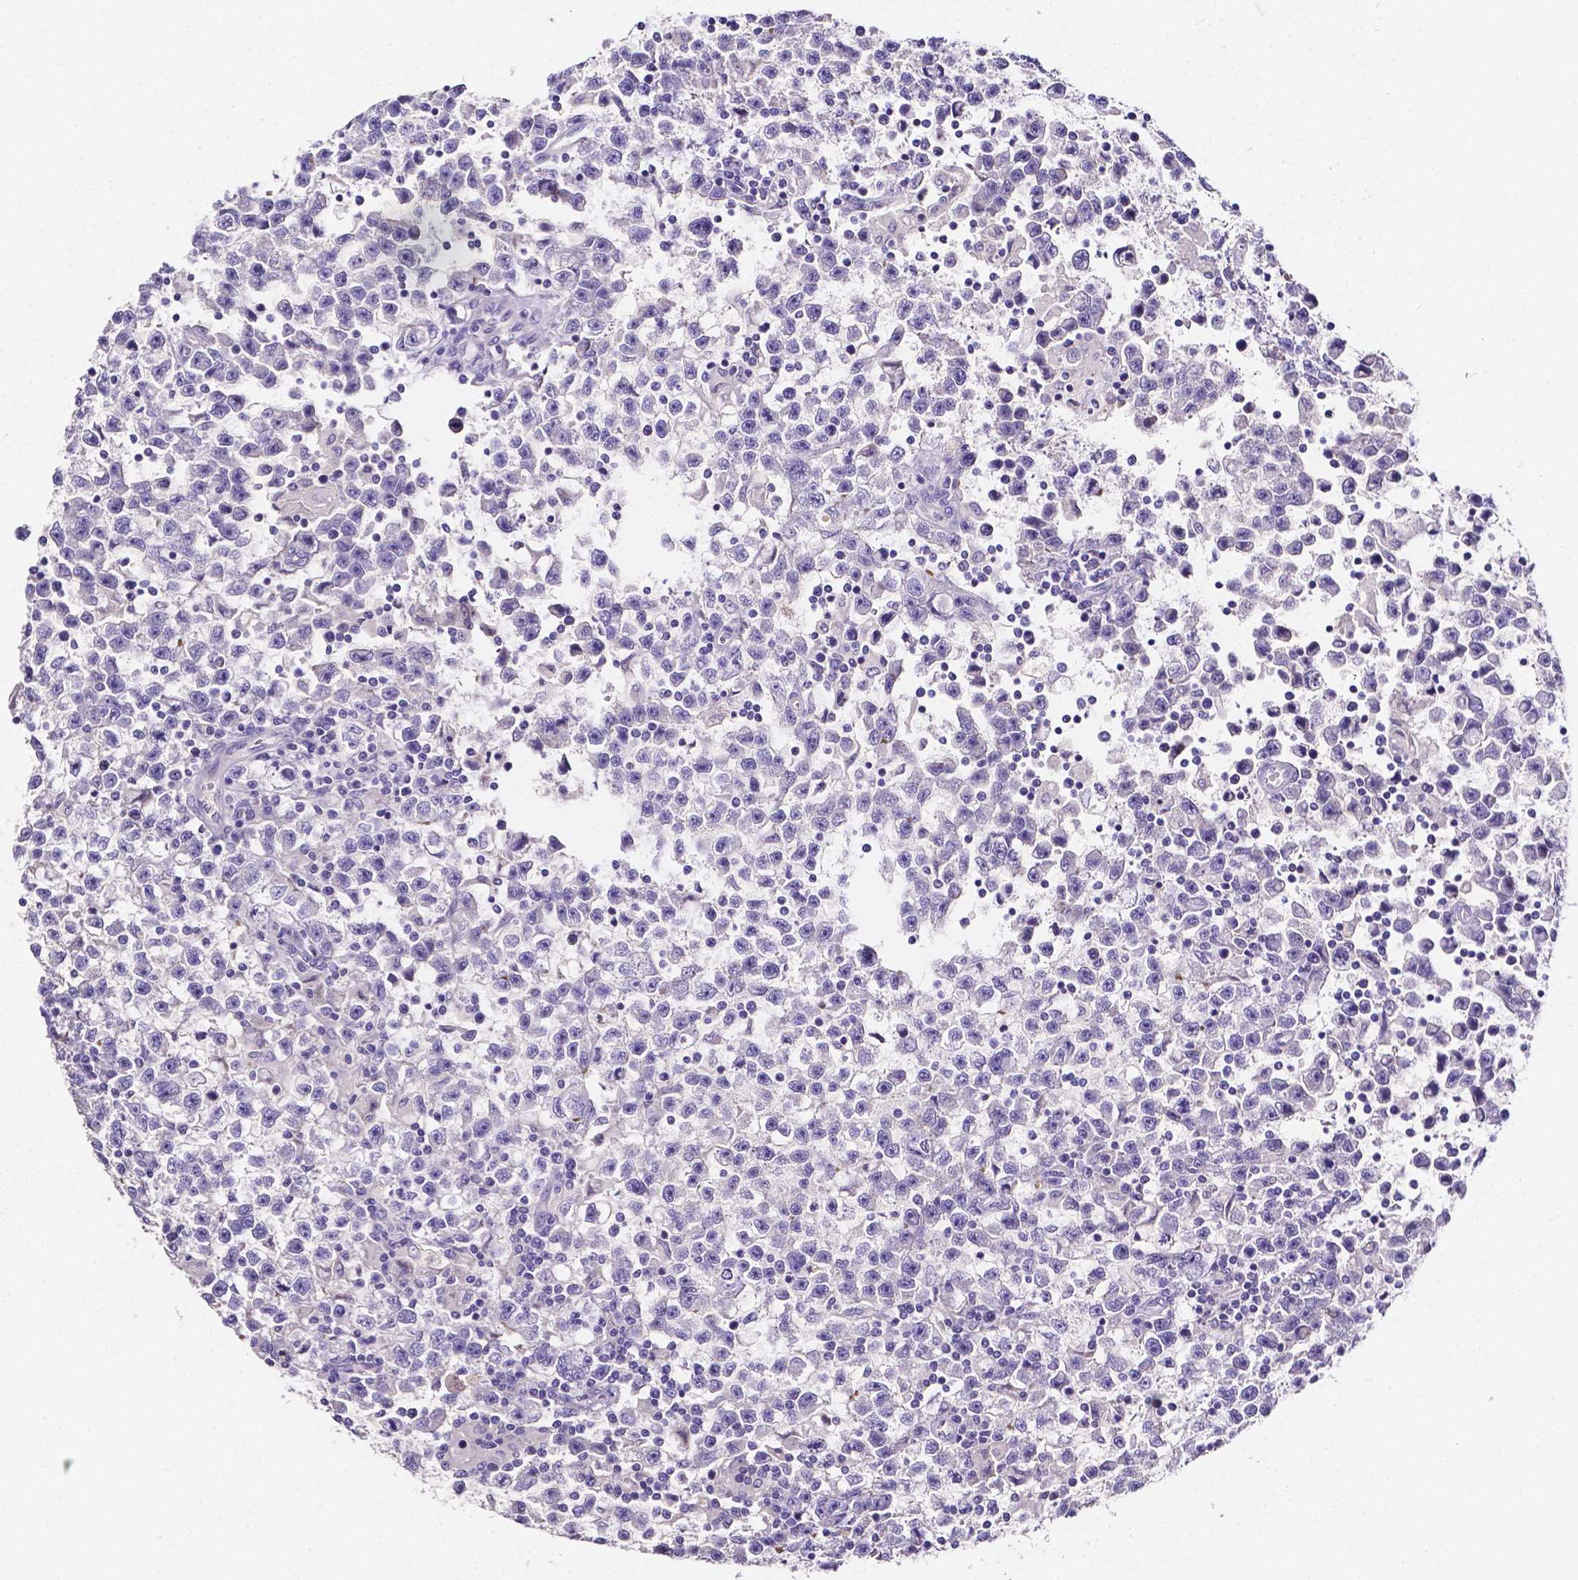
{"staining": {"intensity": "negative", "quantity": "none", "location": "none"}, "tissue": "testis cancer", "cell_type": "Tumor cells", "image_type": "cancer", "snomed": [{"axis": "morphology", "description": "Seminoma, NOS"}, {"axis": "topography", "description": "Testis"}], "caption": "High power microscopy micrograph of an immunohistochemistry micrograph of seminoma (testis), revealing no significant staining in tumor cells.", "gene": "NRGN", "patient": {"sex": "male", "age": 31}}